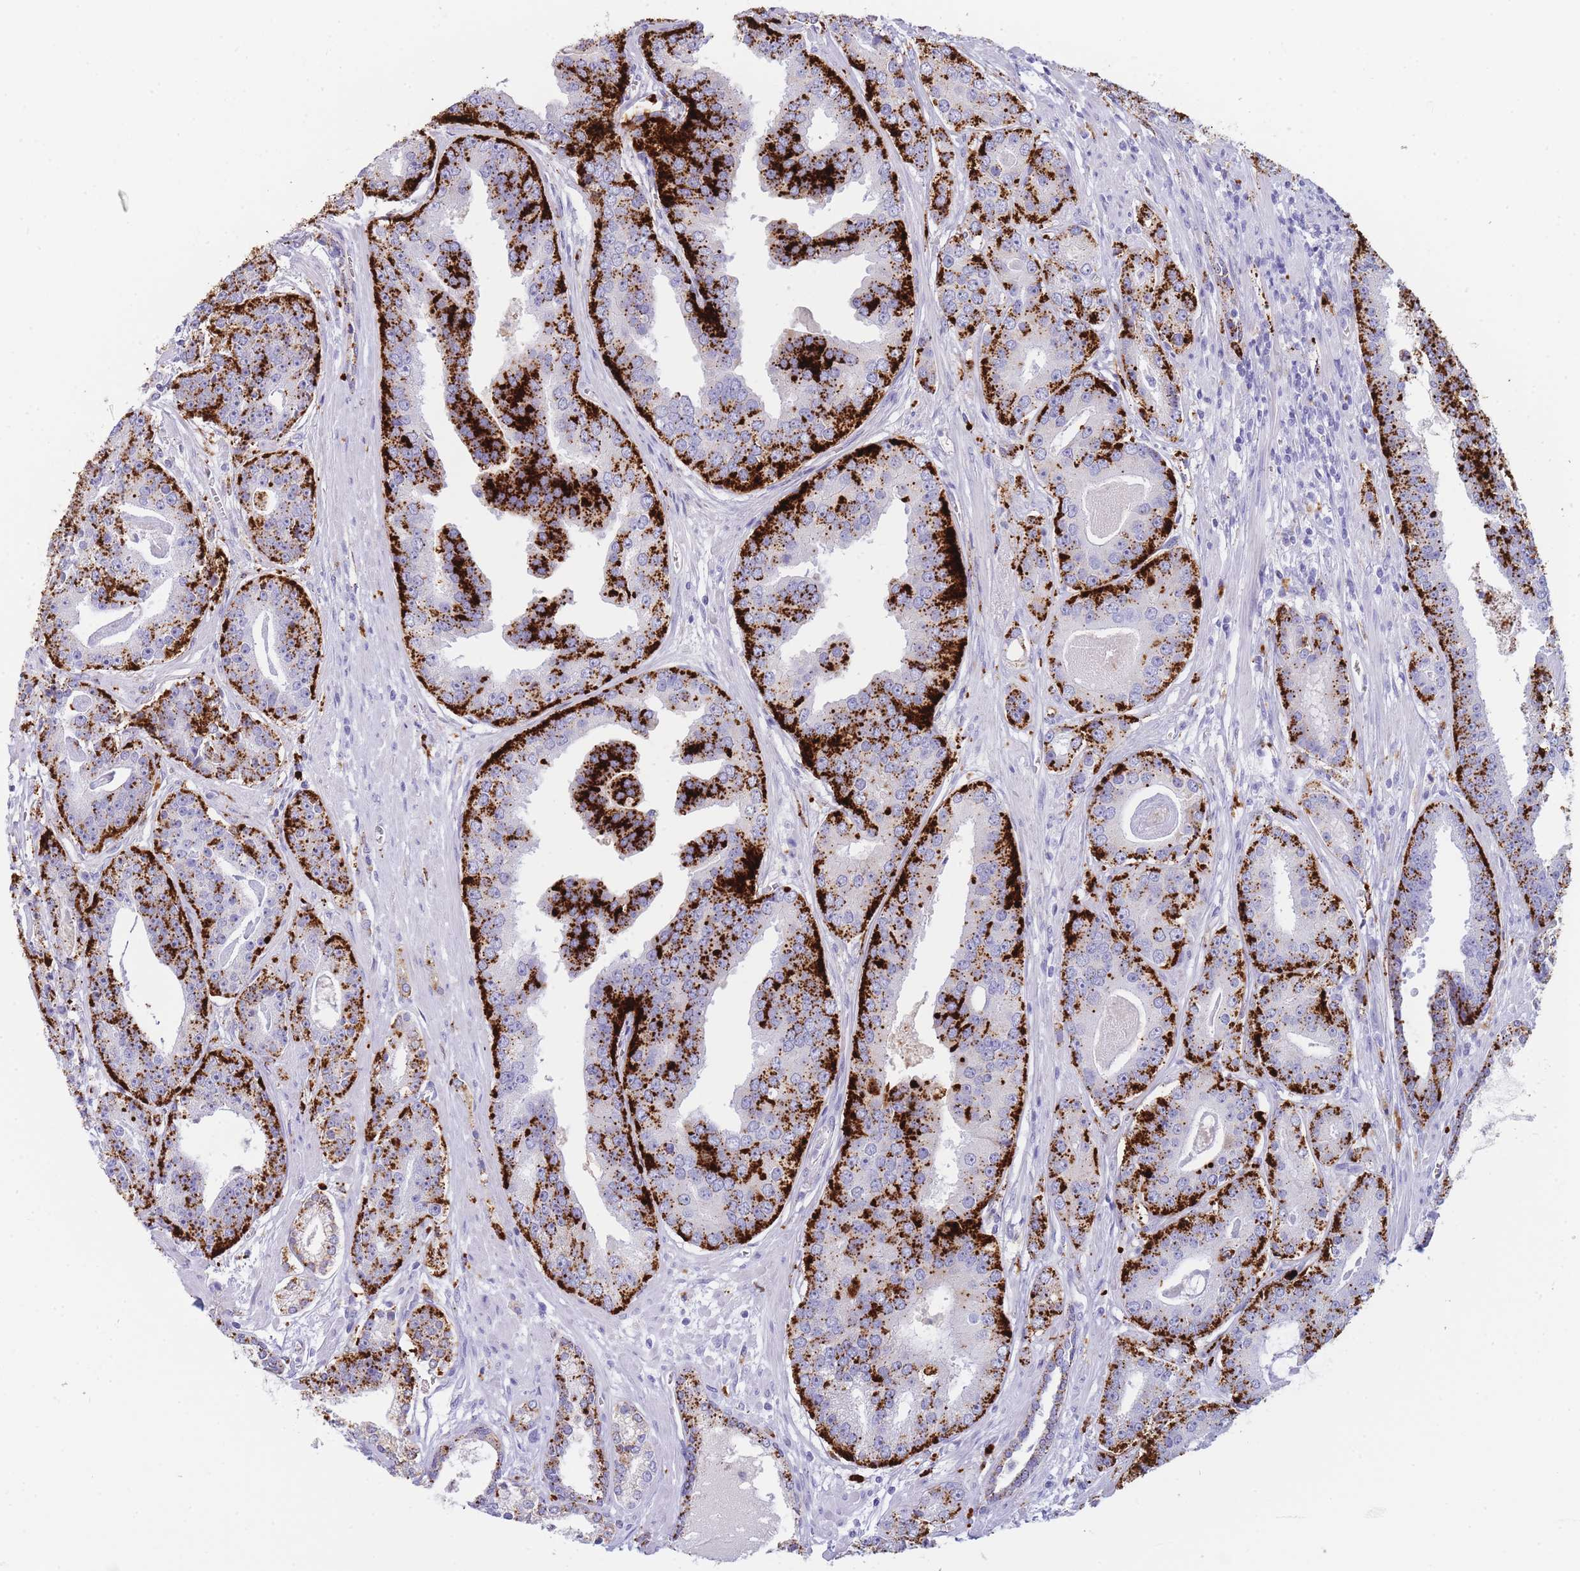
{"staining": {"intensity": "strong", "quantity": ">75%", "location": "cytoplasmic/membranous"}, "tissue": "prostate cancer", "cell_type": "Tumor cells", "image_type": "cancer", "snomed": [{"axis": "morphology", "description": "Adenocarcinoma, High grade"}, {"axis": "topography", "description": "Prostate"}], "caption": "About >75% of tumor cells in human prostate high-grade adenocarcinoma reveal strong cytoplasmic/membranous protein expression as visualized by brown immunohistochemical staining.", "gene": "GAA", "patient": {"sex": "male", "age": 71}}